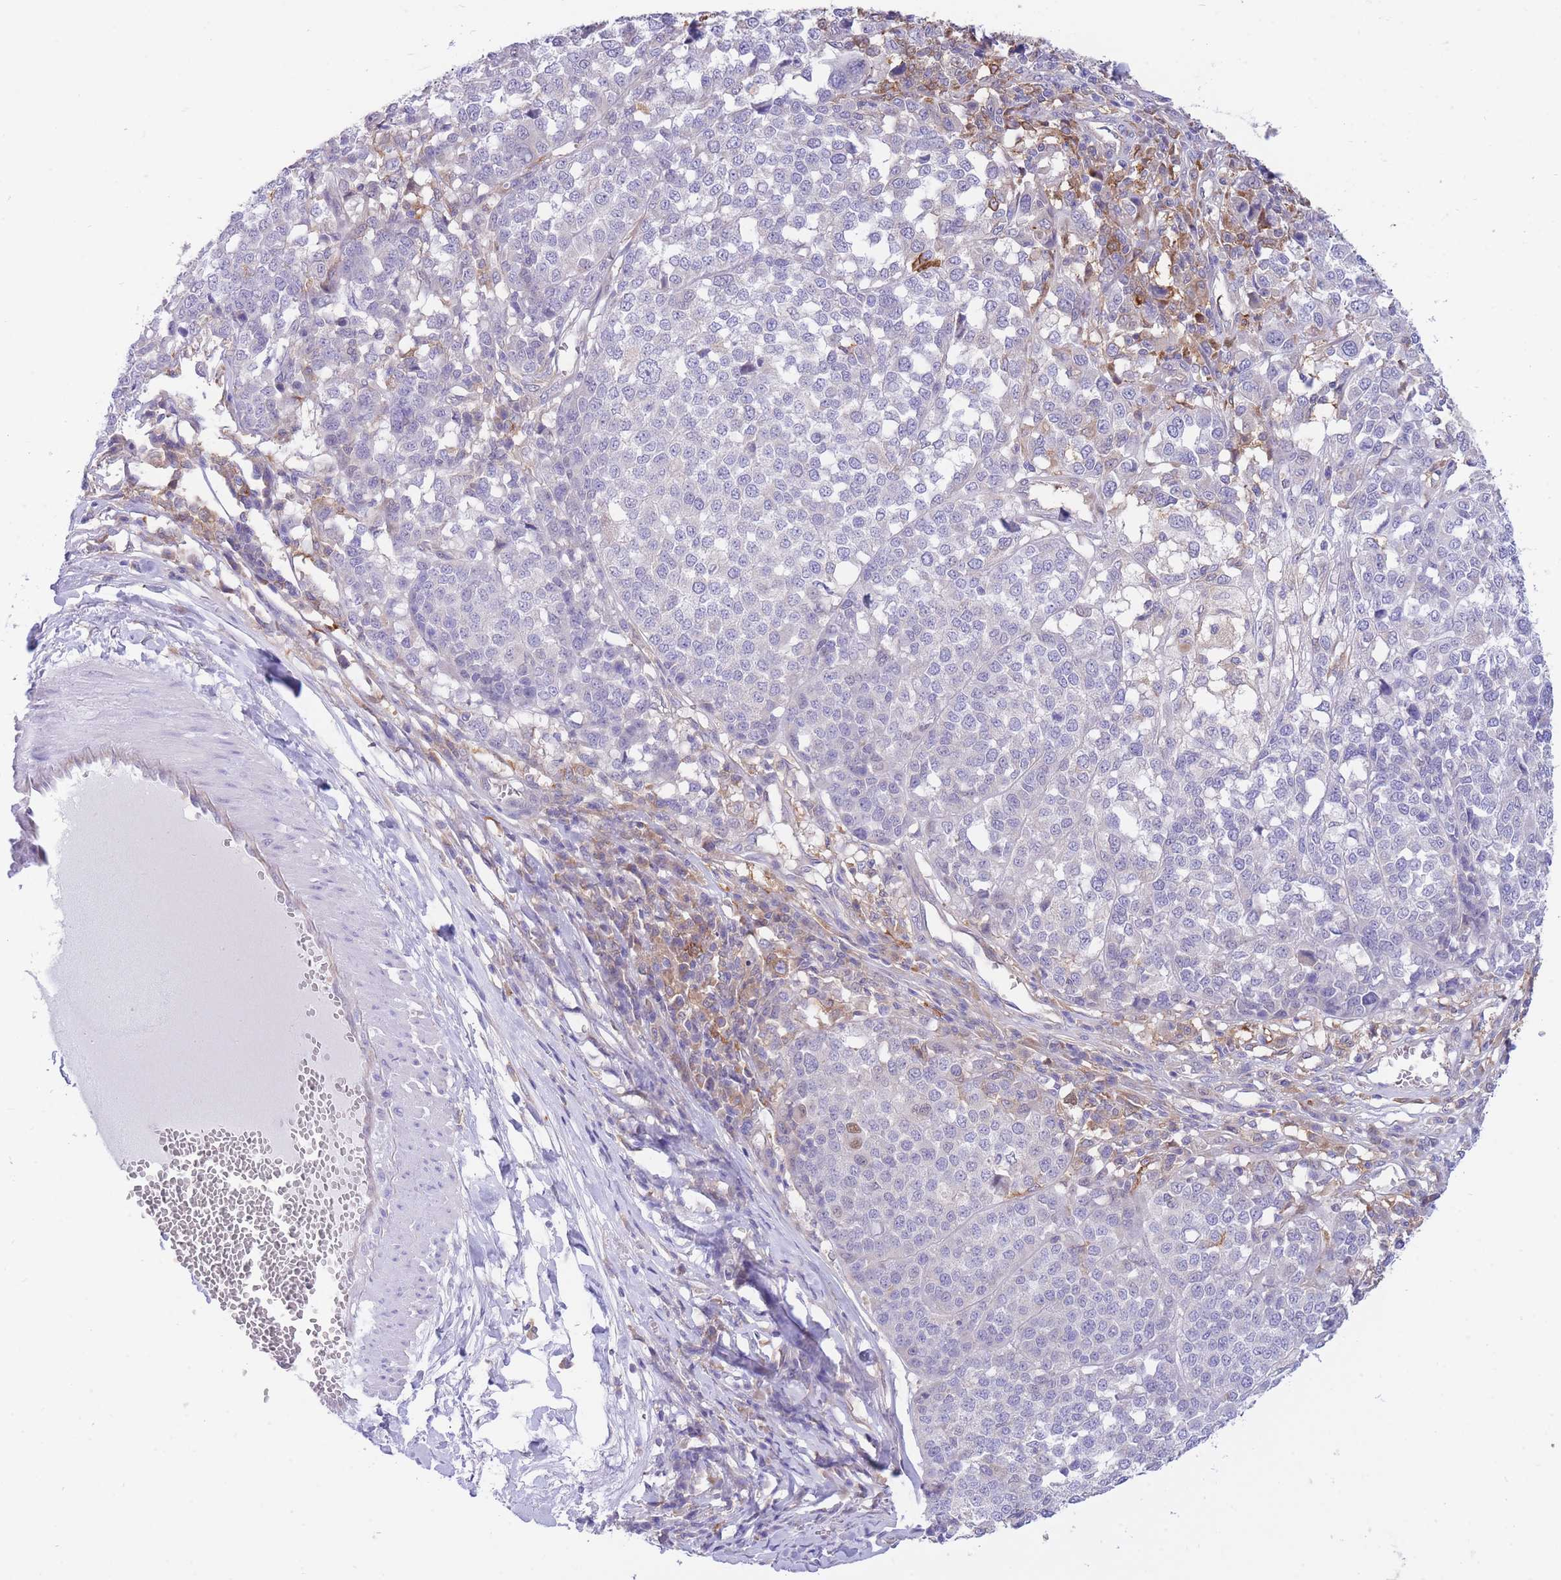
{"staining": {"intensity": "negative", "quantity": "none", "location": "none"}, "tissue": "melanoma", "cell_type": "Tumor cells", "image_type": "cancer", "snomed": [{"axis": "morphology", "description": "Malignant melanoma, Metastatic site"}, {"axis": "topography", "description": "Lymph node"}], "caption": "Malignant melanoma (metastatic site) was stained to show a protein in brown. There is no significant positivity in tumor cells. (IHC, brightfield microscopy, high magnification).", "gene": "NAMPT", "patient": {"sex": "male", "age": 44}}